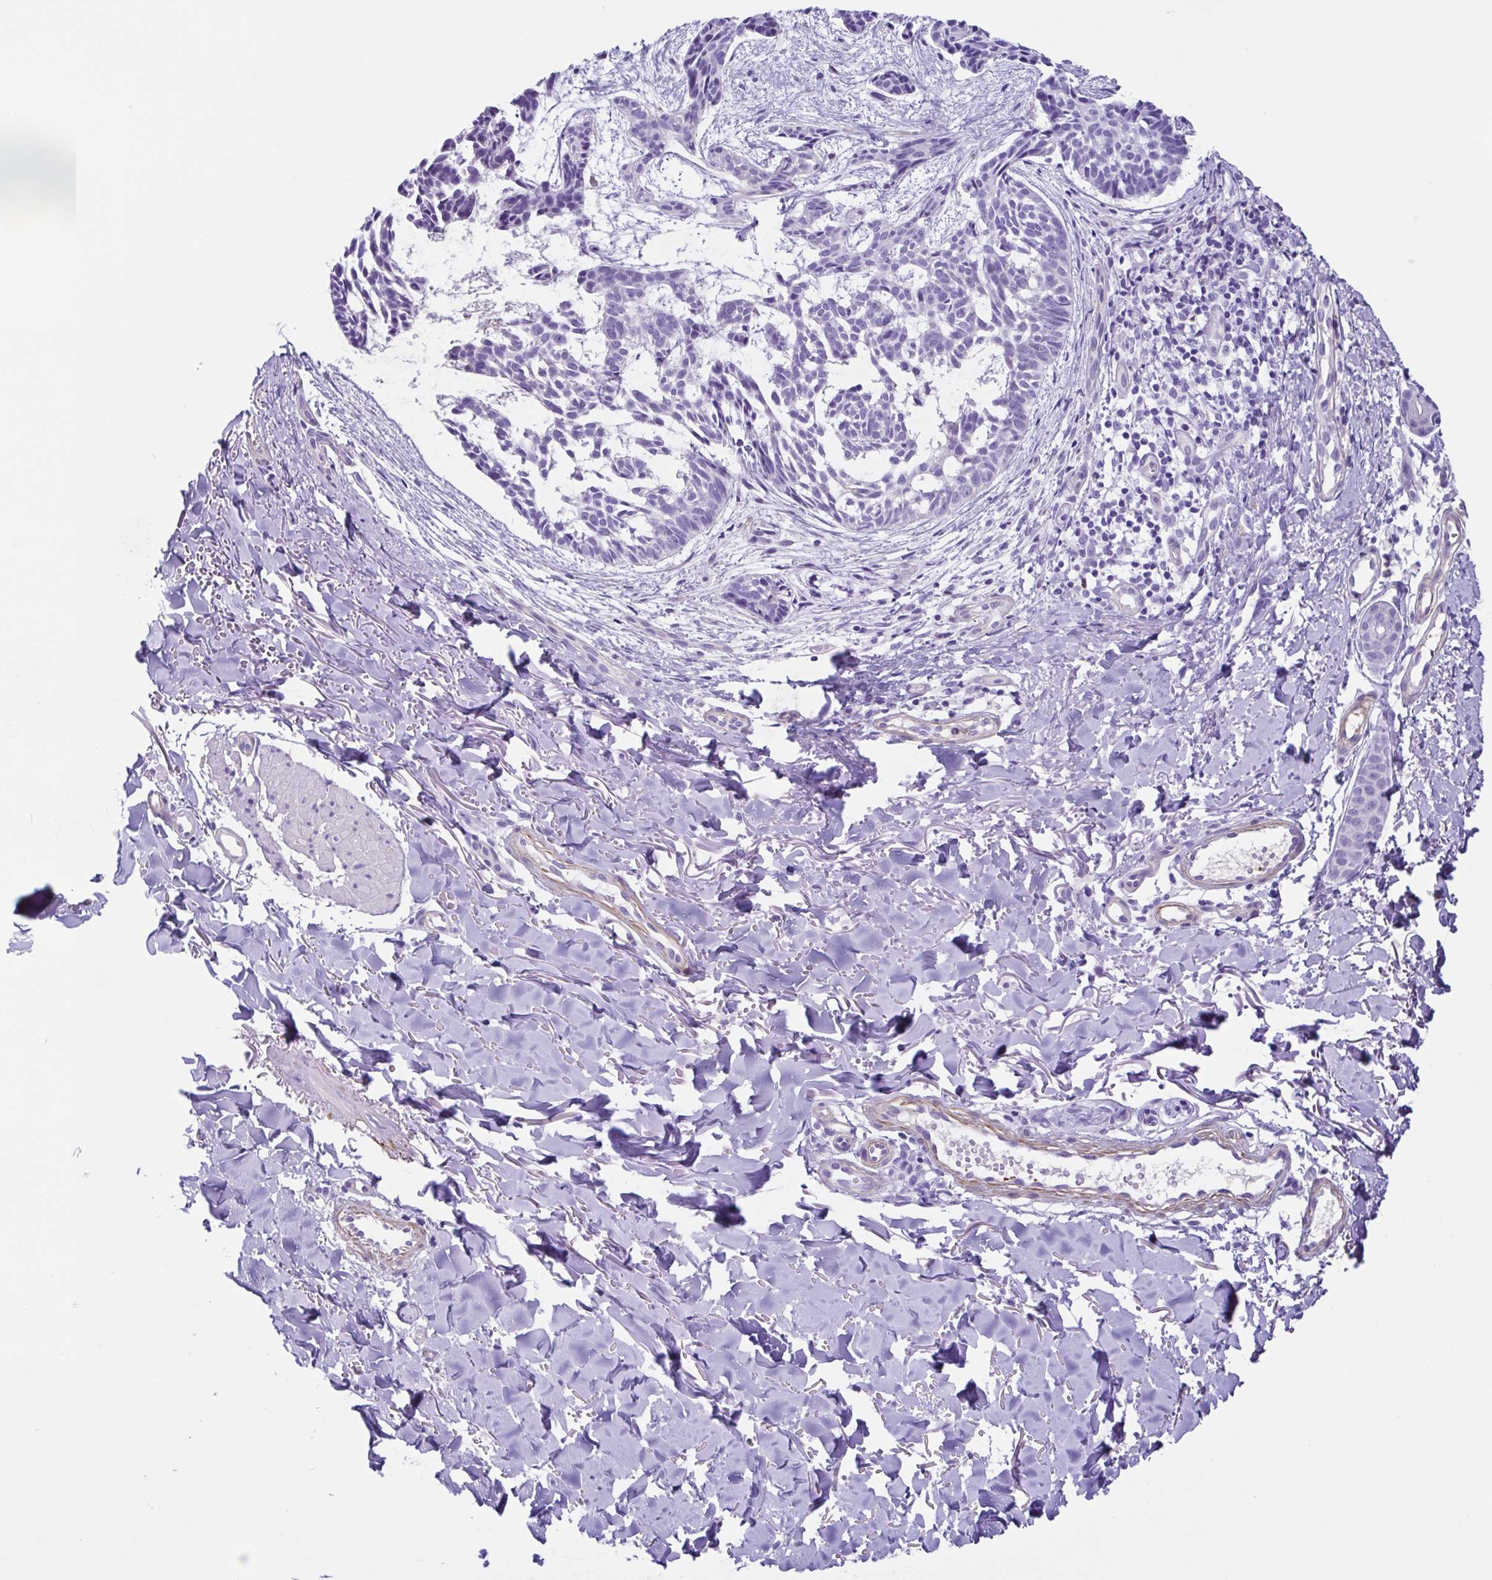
{"staining": {"intensity": "negative", "quantity": "none", "location": "none"}, "tissue": "skin cancer", "cell_type": "Tumor cells", "image_type": "cancer", "snomed": [{"axis": "morphology", "description": "Basal cell carcinoma"}, {"axis": "topography", "description": "Skin"}], "caption": "This is a photomicrograph of immunohistochemistry (IHC) staining of skin basal cell carcinoma, which shows no expression in tumor cells.", "gene": "CYP11B1", "patient": {"sex": "male", "age": 78}}